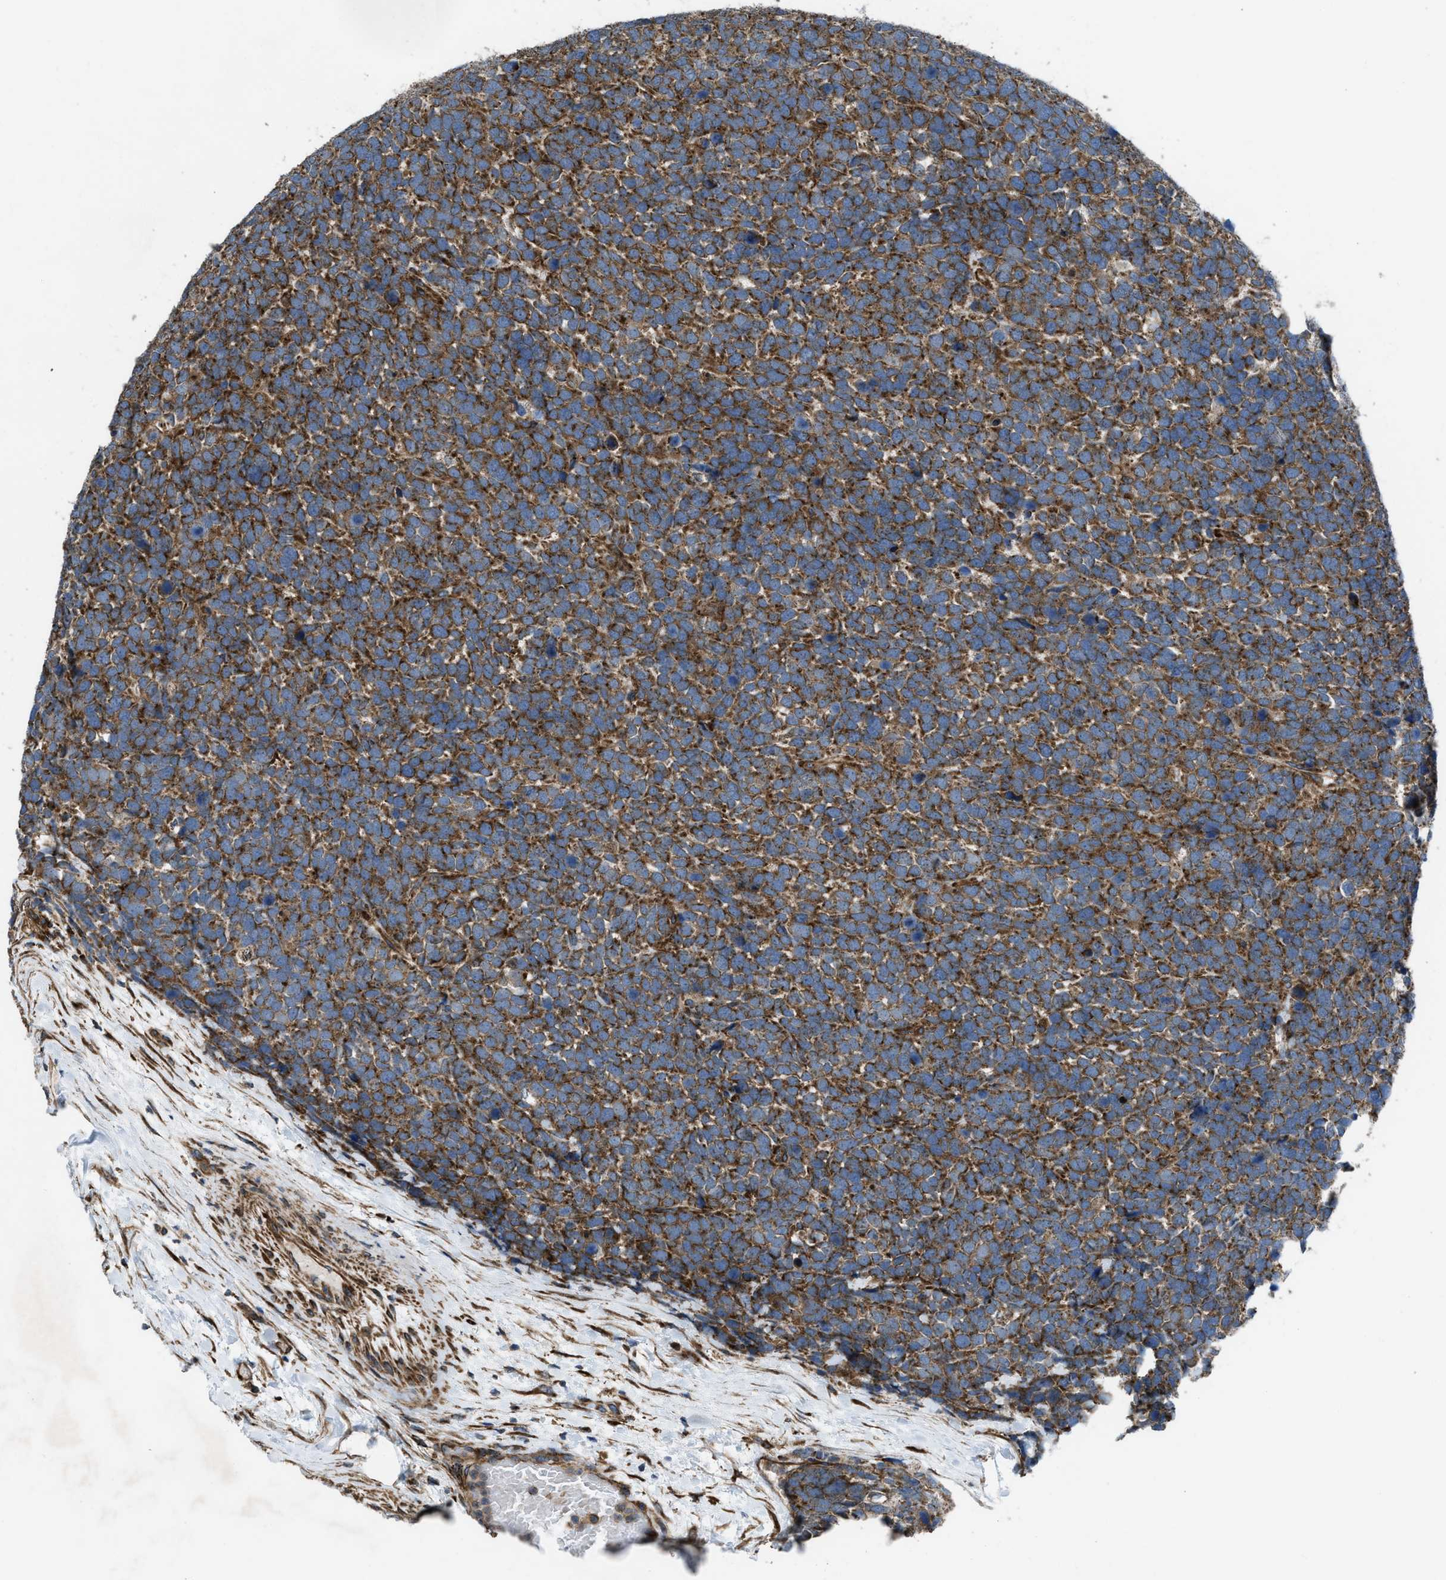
{"staining": {"intensity": "strong", "quantity": ">75%", "location": "cytoplasmic/membranous"}, "tissue": "urothelial cancer", "cell_type": "Tumor cells", "image_type": "cancer", "snomed": [{"axis": "morphology", "description": "Urothelial carcinoma, High grade"}, {"axis": "topography", "description": "Urinary bladder"}], "caption": "High-power microscopy captured an immunohistochemistry histopathology image of urothelial carcinoma (high-grade), revealing strong cytoplasmic/membranous expression in about >75% of tumor cells.", "gene": "PER3", "patient": {"sex": "female", "age": 82}}